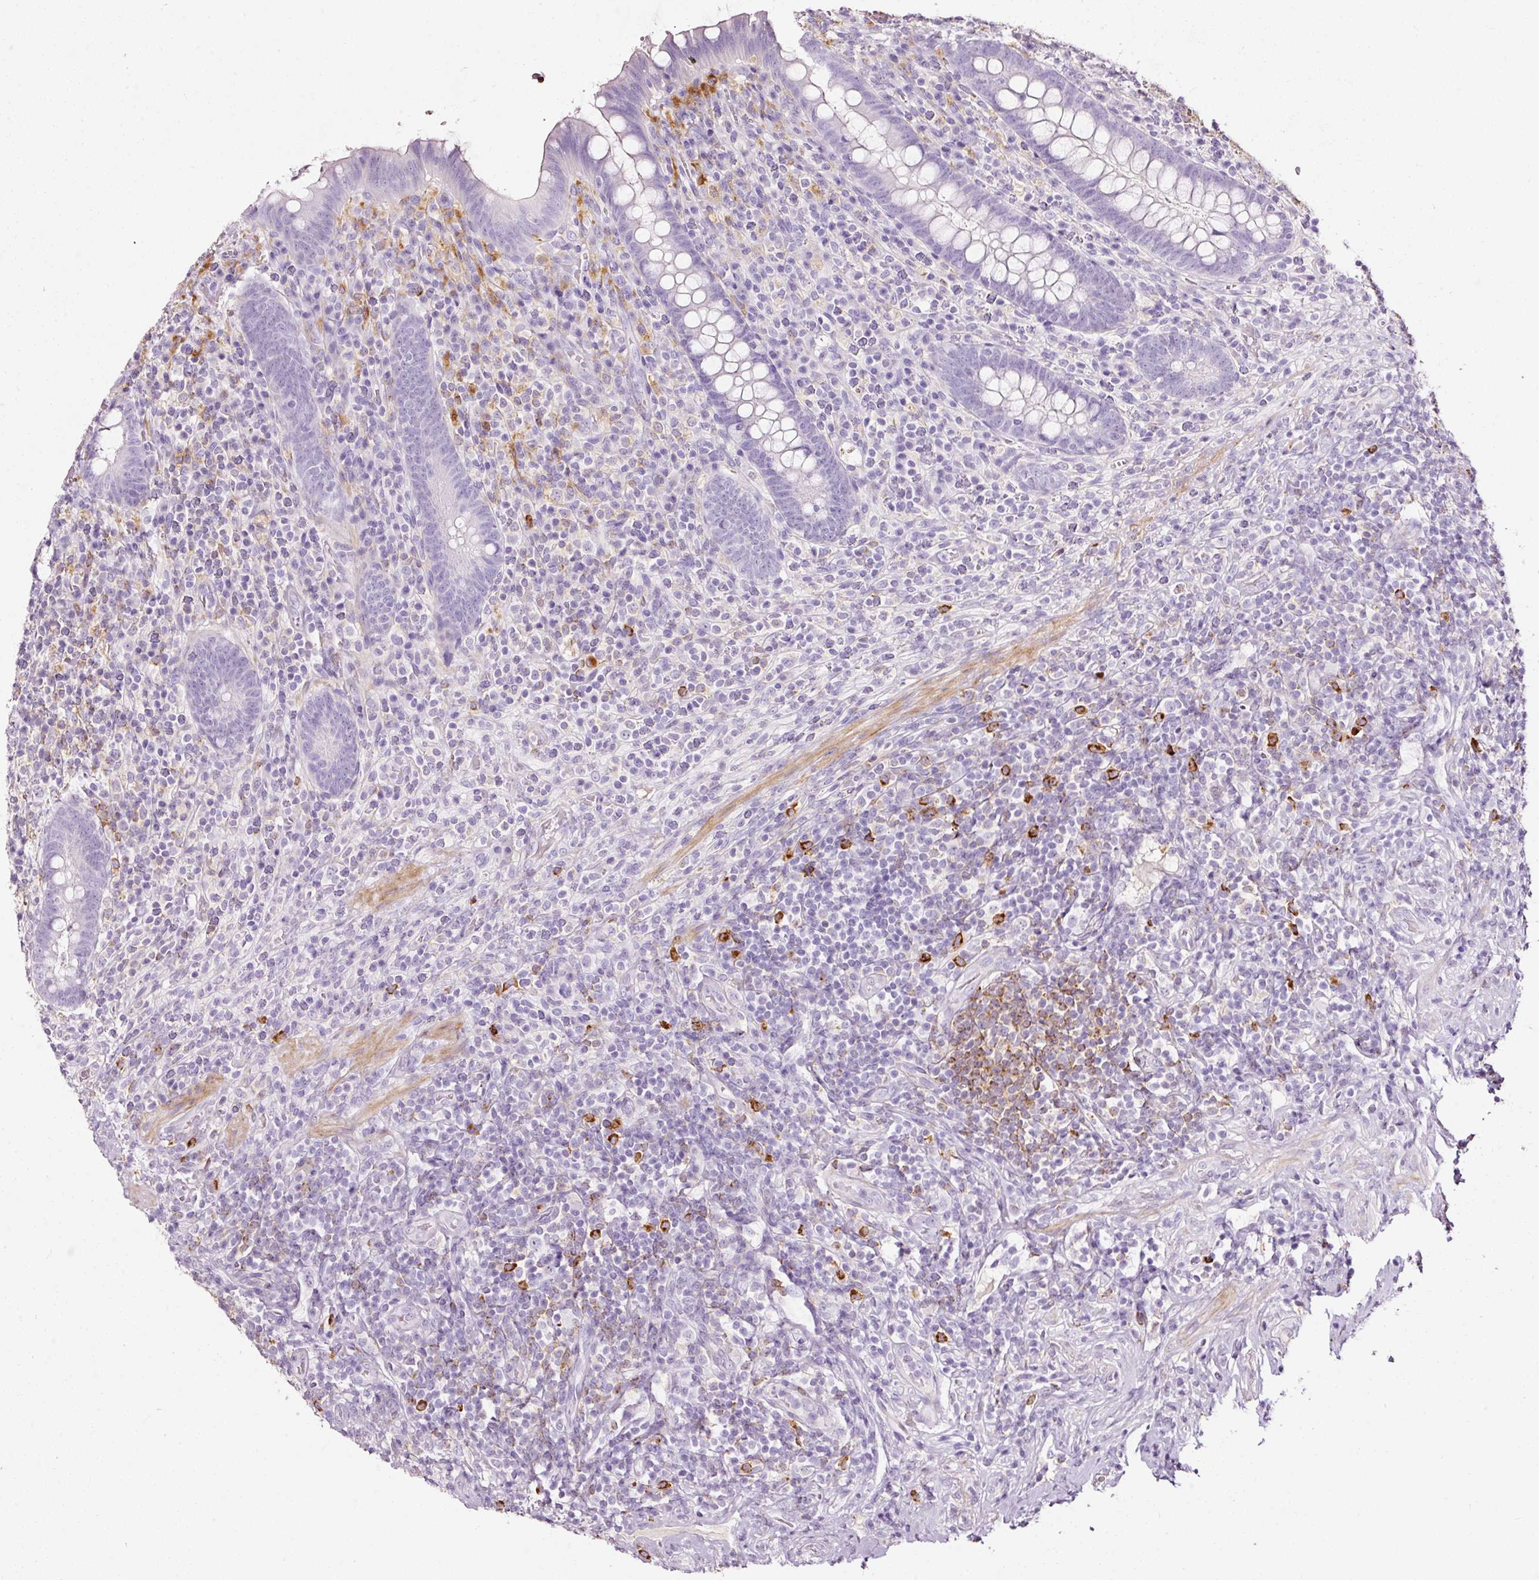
{"staining": {"intensity": "negative", "quantity": "none", "location": "none"}, "tissue": "appendix", "cell_type": "Glandular cells", "image_type": "normal", "snomed": [{"axis": "morphology", "description": "Normal tissue, NOS"}, {"axis": "topography", "description": "Appendix"}], "caption": "Glandular cells show no significant positivity in normal appendix.", "gene": "CYB561A3", "patient": {"sex": "female", "age": 43}}